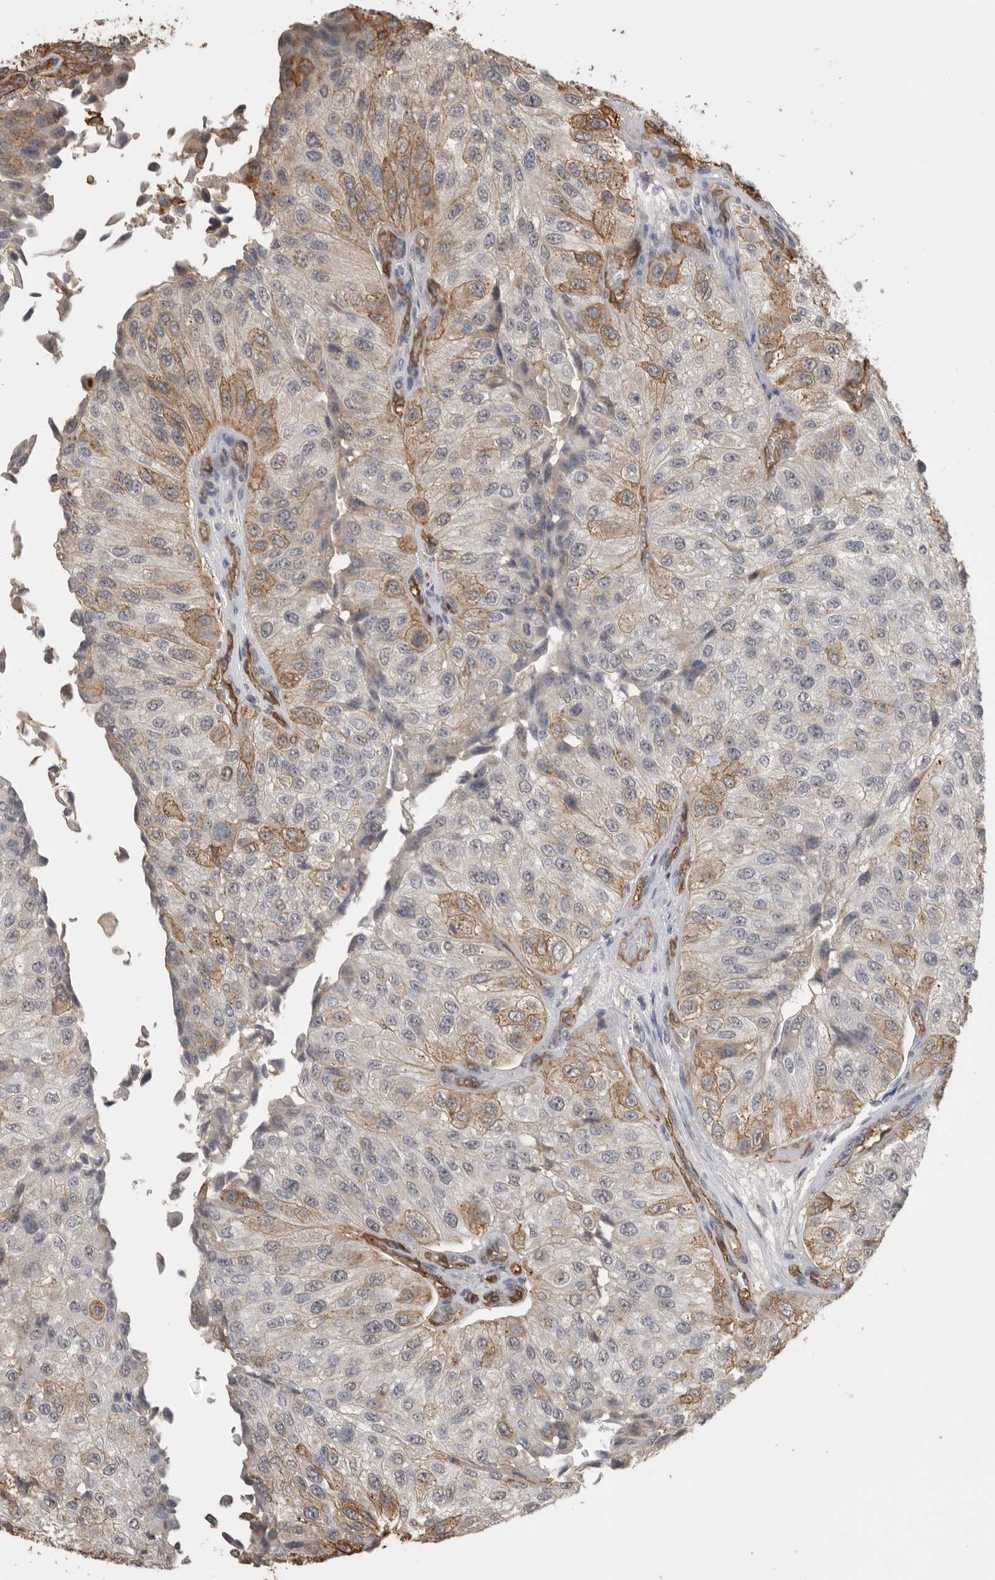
{"staining": {"intensity": "moderate", "quantity": "25%-75%", "location": "cytoplasmic/membranous"}, "tissue": "urothelial cancer", "cell_type": "Tumor cells", "image_type": "cancer", "snomed": [{"axis": "morphology", "description": "Urothelial carcinoma, High grade"}, {"axis": "topography", "description": "Kidney"}, {"axis": "topography", "description": "Urinary bladder"}], "caption": "Protein expression analysis of human high-grade urothelial carcinoma reveals moderate cytoplasmic/membranous staining in approximately 25%-75% of tumor cells.", "gene": "IL27", "patient": {"sex": "male", "age": 77}}